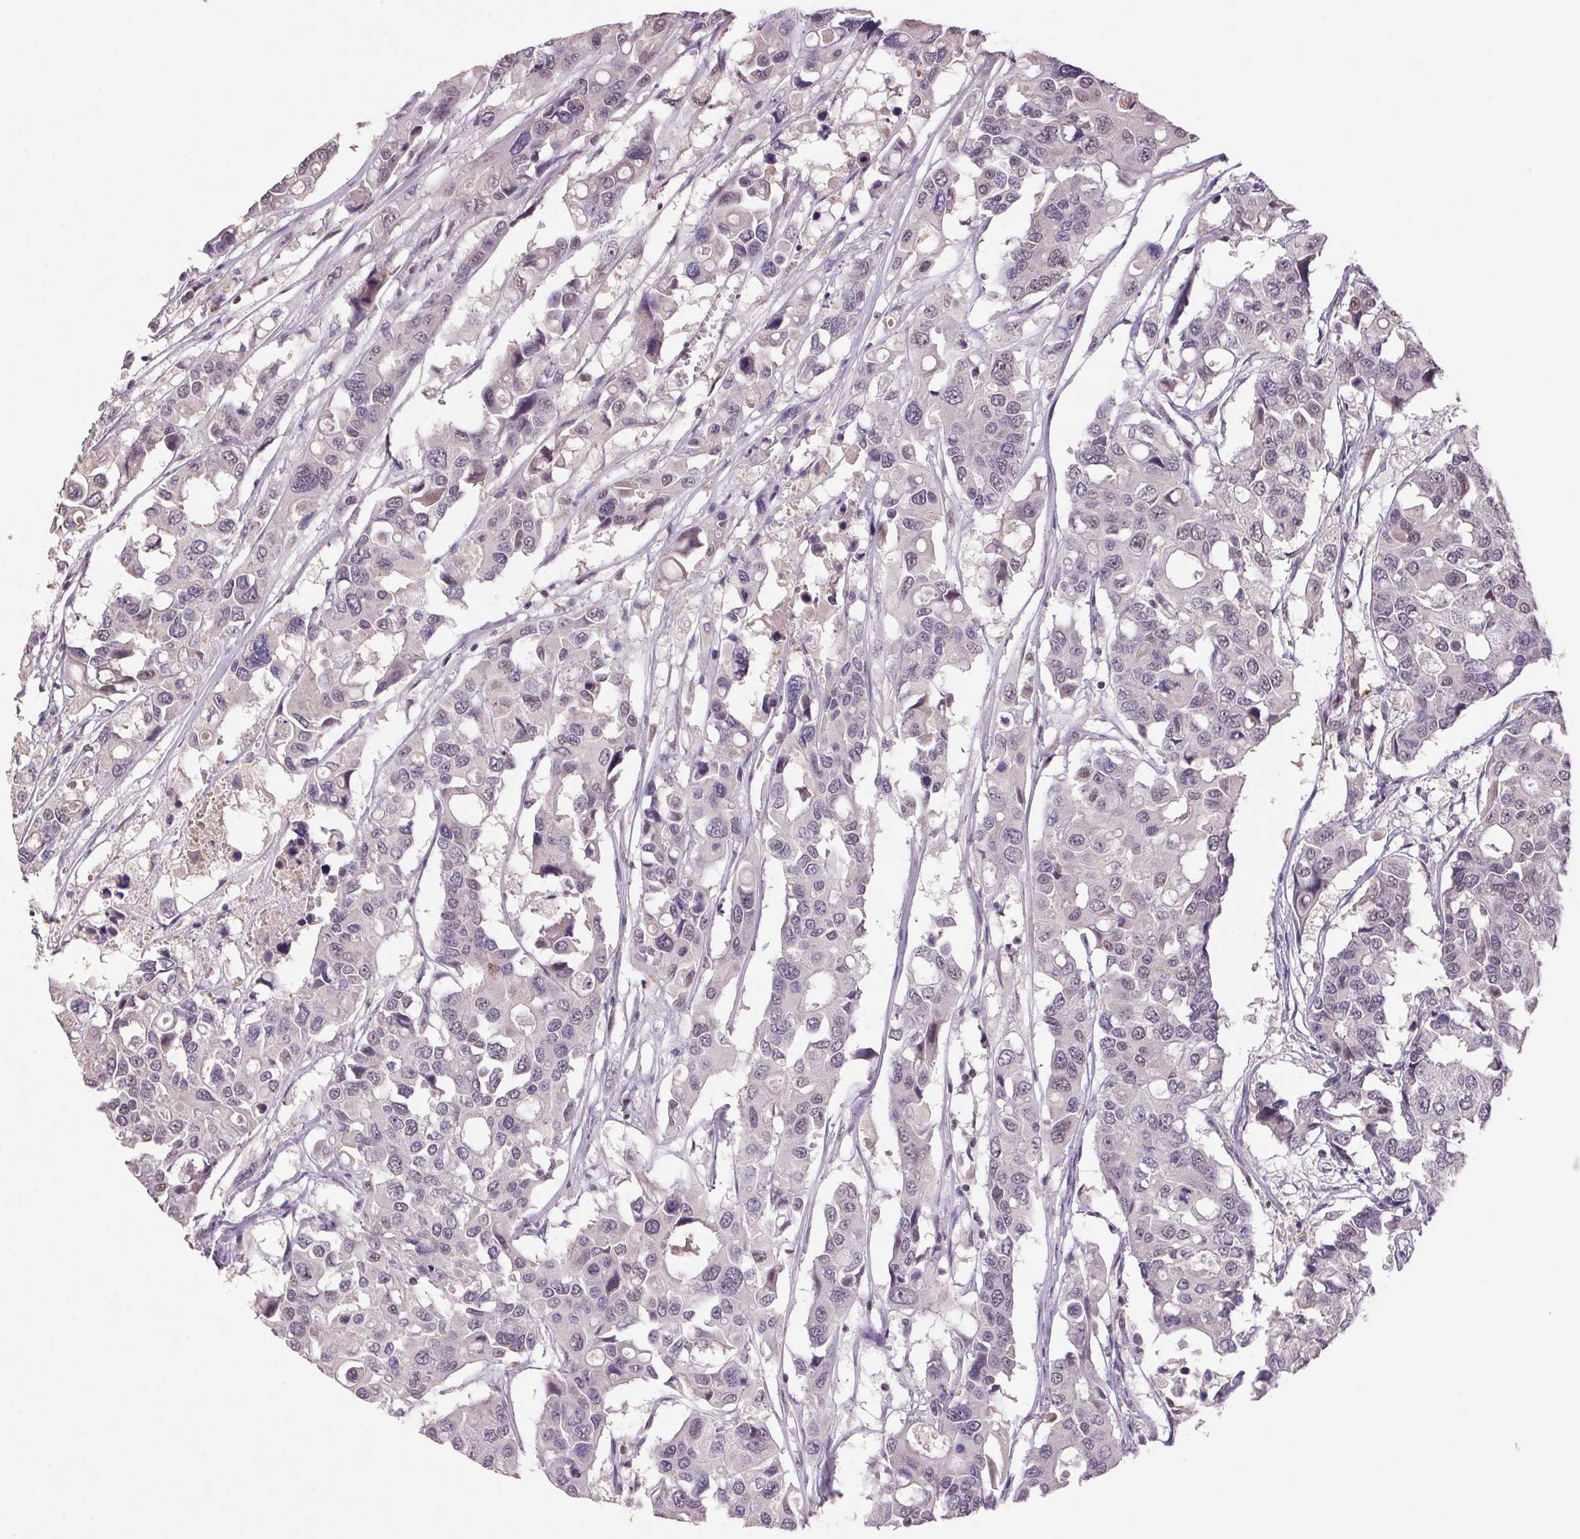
{"staining": {"intensity": "negative", "quantity": "none", "location": "none"}, "tissue": "colorectal cancer", "cell_type": "Tumor cells", "image_type": "cancer", "snomed": [{"axis": "morphology", "description": "Adenocarcinoma, NOS"}, {"axis": "topography", "description": "Colon"}], "caption": "Immunohistochemistry (IHC) of colorectal adenocarcinoma displays no positivity in tumor cells.", "gene": "ZBTB4", "patient": {"sex": "male", "age": 77}}